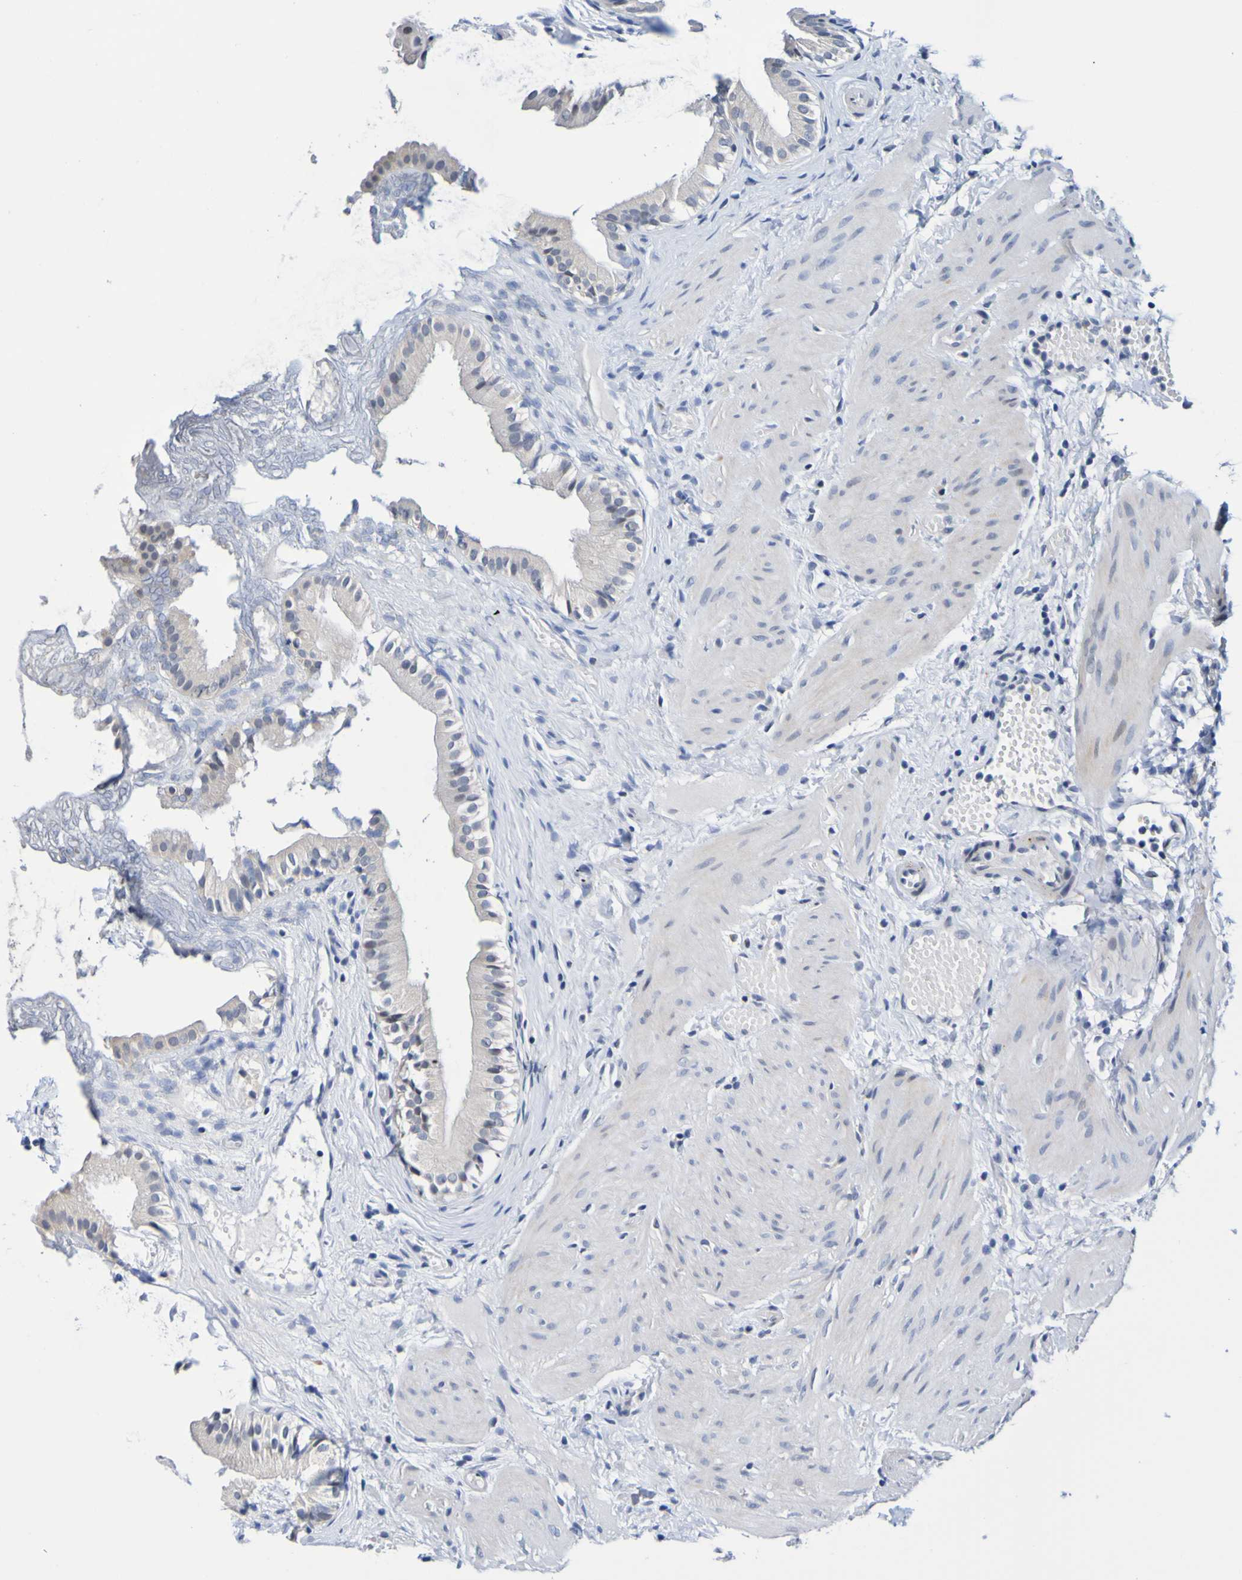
{"staining": {"intensity": "weak", "quantity": ">75%", "location": "cytoplasmic/membranous"}, "tissue": "gallbladder", "cell_type": "Glandular cells", "image_type": "normal", "snomed": [{"axis": "morphology", "description": "Normal tissue, NOS"}, {"axis": "topography", "description": "Gallbladder"}], "caption": "Protein staining of normal gallbladder shows weak cytoplasmic/membranous positivity in approximately >75% of glandular cells.", "gene": "VMA21", "patient": {"sex": "female", "age": 26}}